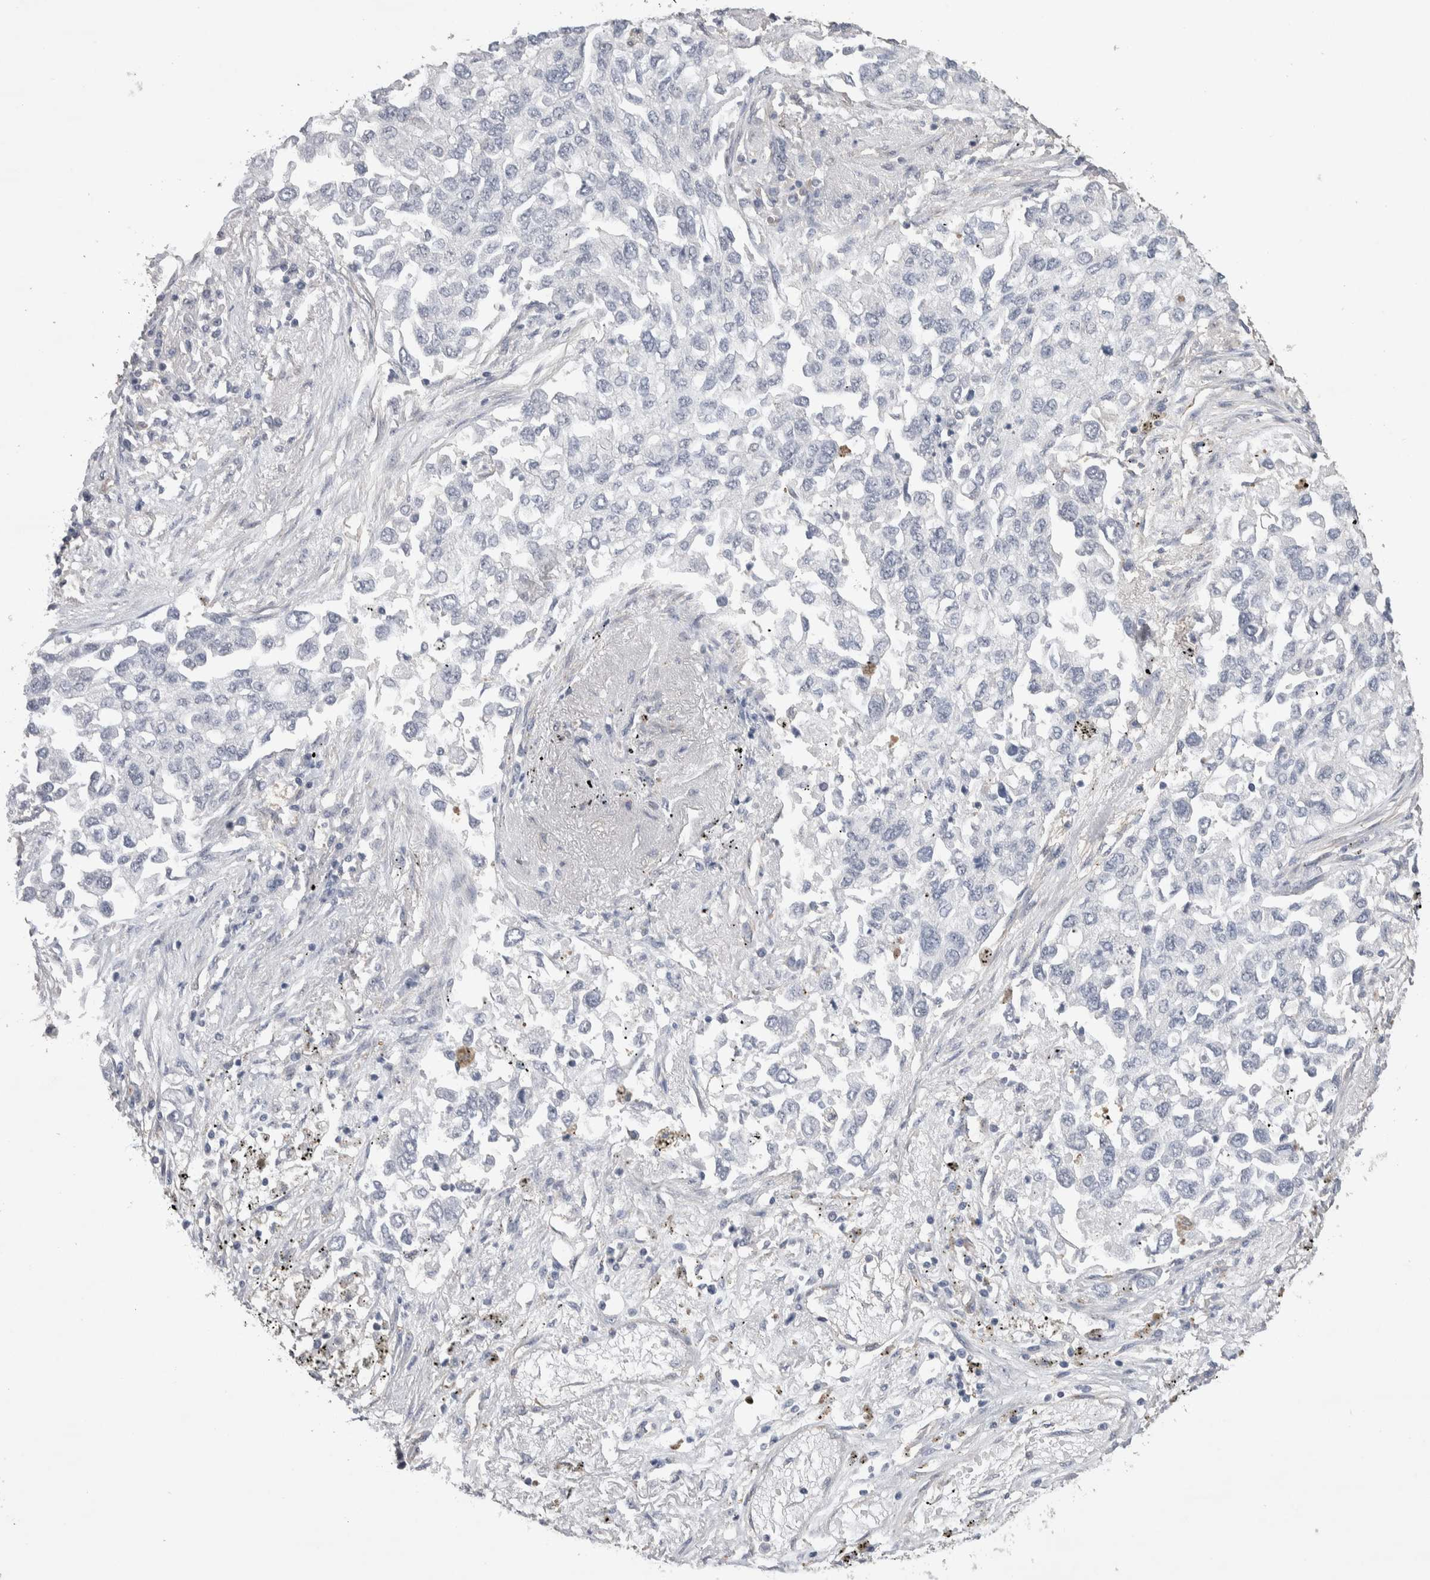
{"staining": {"intensity": "negative", "quantity": "none", "location": "none"}, "tissue": "lung cancer", "cell_type": "Tumor cells", "image_type": "cancer", "snomed": [{"axis": "morphology", "description": "Inflammation, NOS"}, {"axis": "morphology", "description": "Adenocarcinoma, NOS"}, {"axis": "topography", "description": "Lung"}], "caption": "Protein analysis of adenocarcinoma (lung) exhibits no significant positivity in tumor cells.", "gene": "GCNA", "patient": {"sex": "male", "age": 63}}